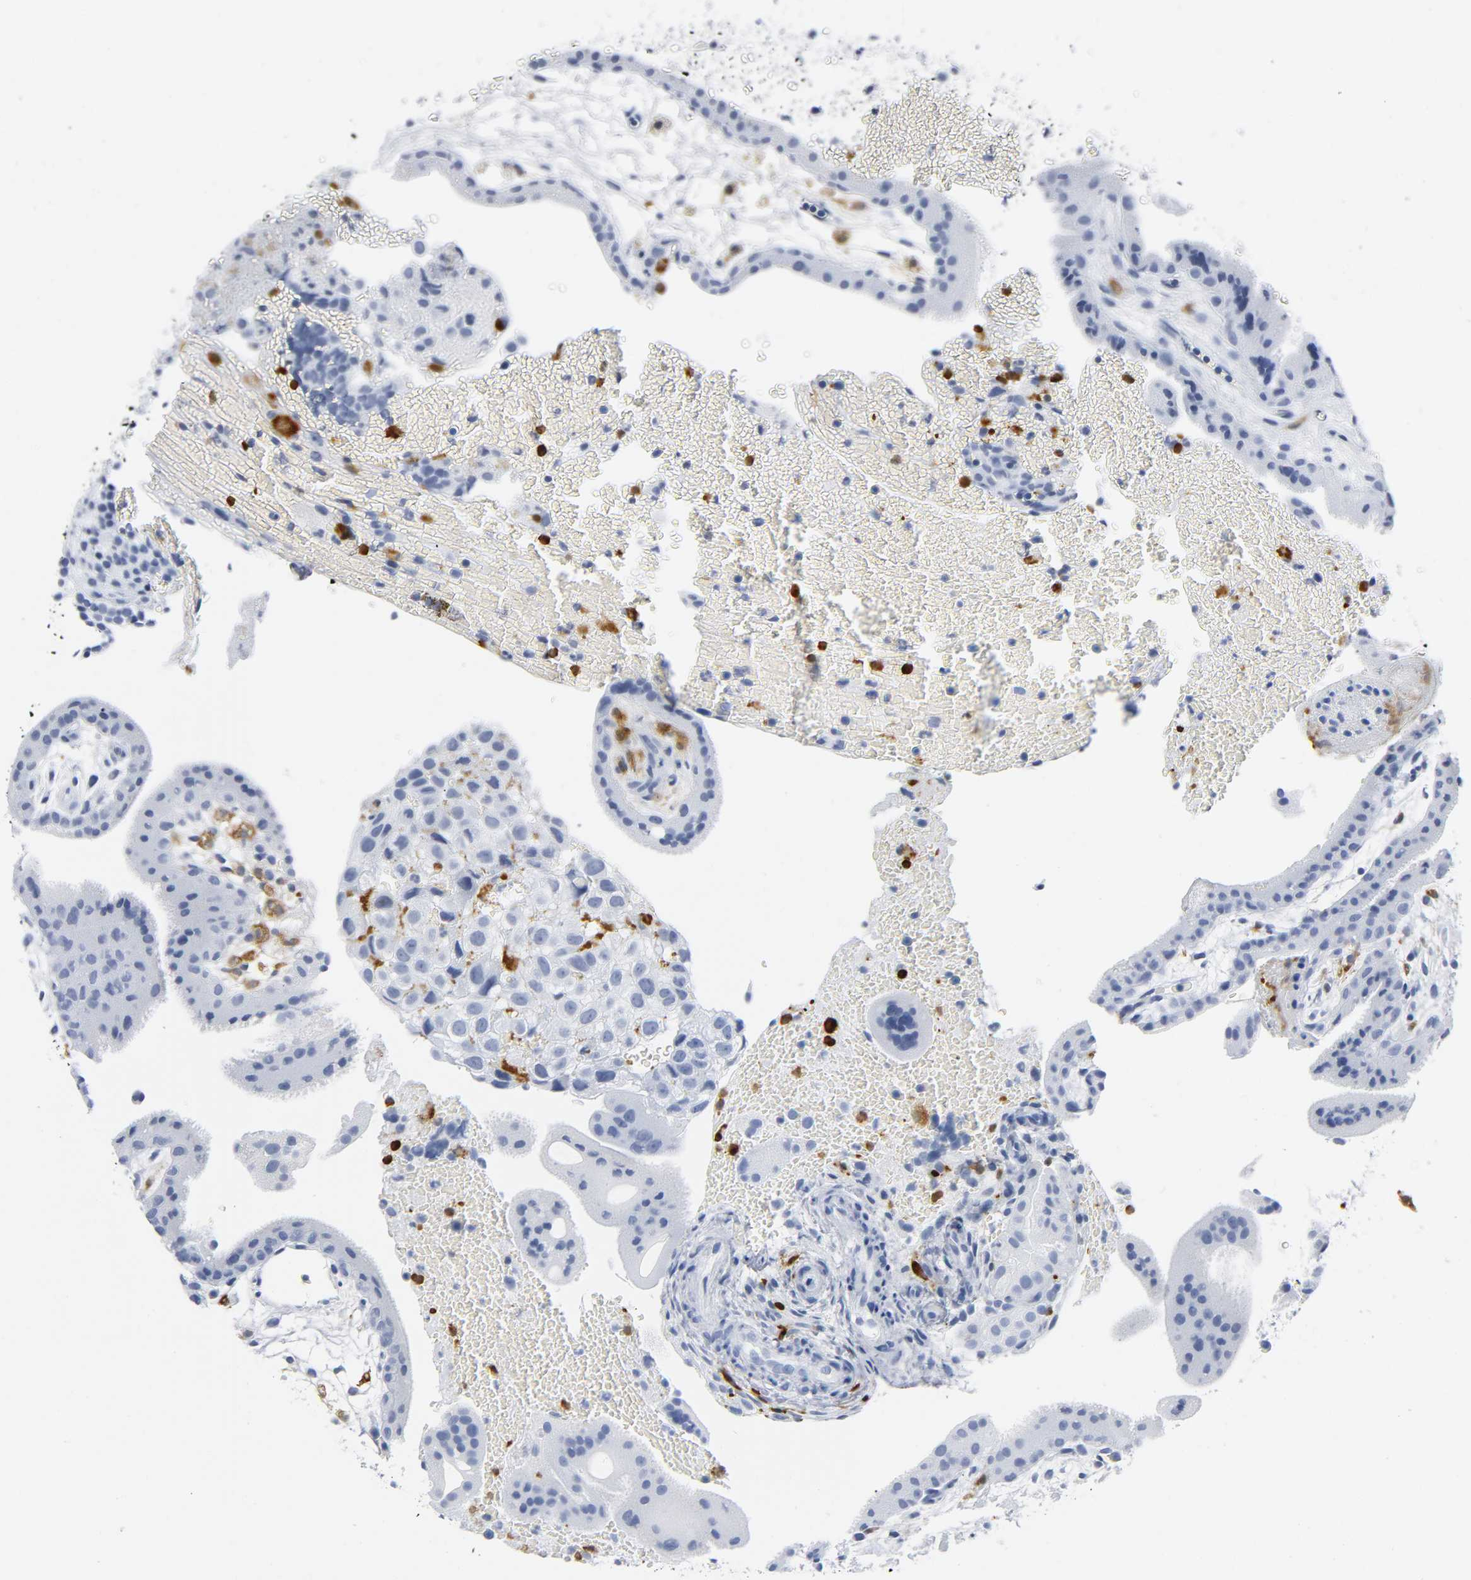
{"staining": {"intensity": "negative", "quantity": "none", "location": "none"}, "tissue": "placenta", "cell_type": "Decidual cells", "image_type": "normal", "snomed": [{"axis": "morphology", "description": "Normal tissue, NOS"}, {"axis": "topography", "description": "Placenta"}], "caption": "Immunohistochemistry of benign placenta reveals no expression in decidual cells.", "gene": "DOK2", "patient": {"sex": "female", "age": 19}}